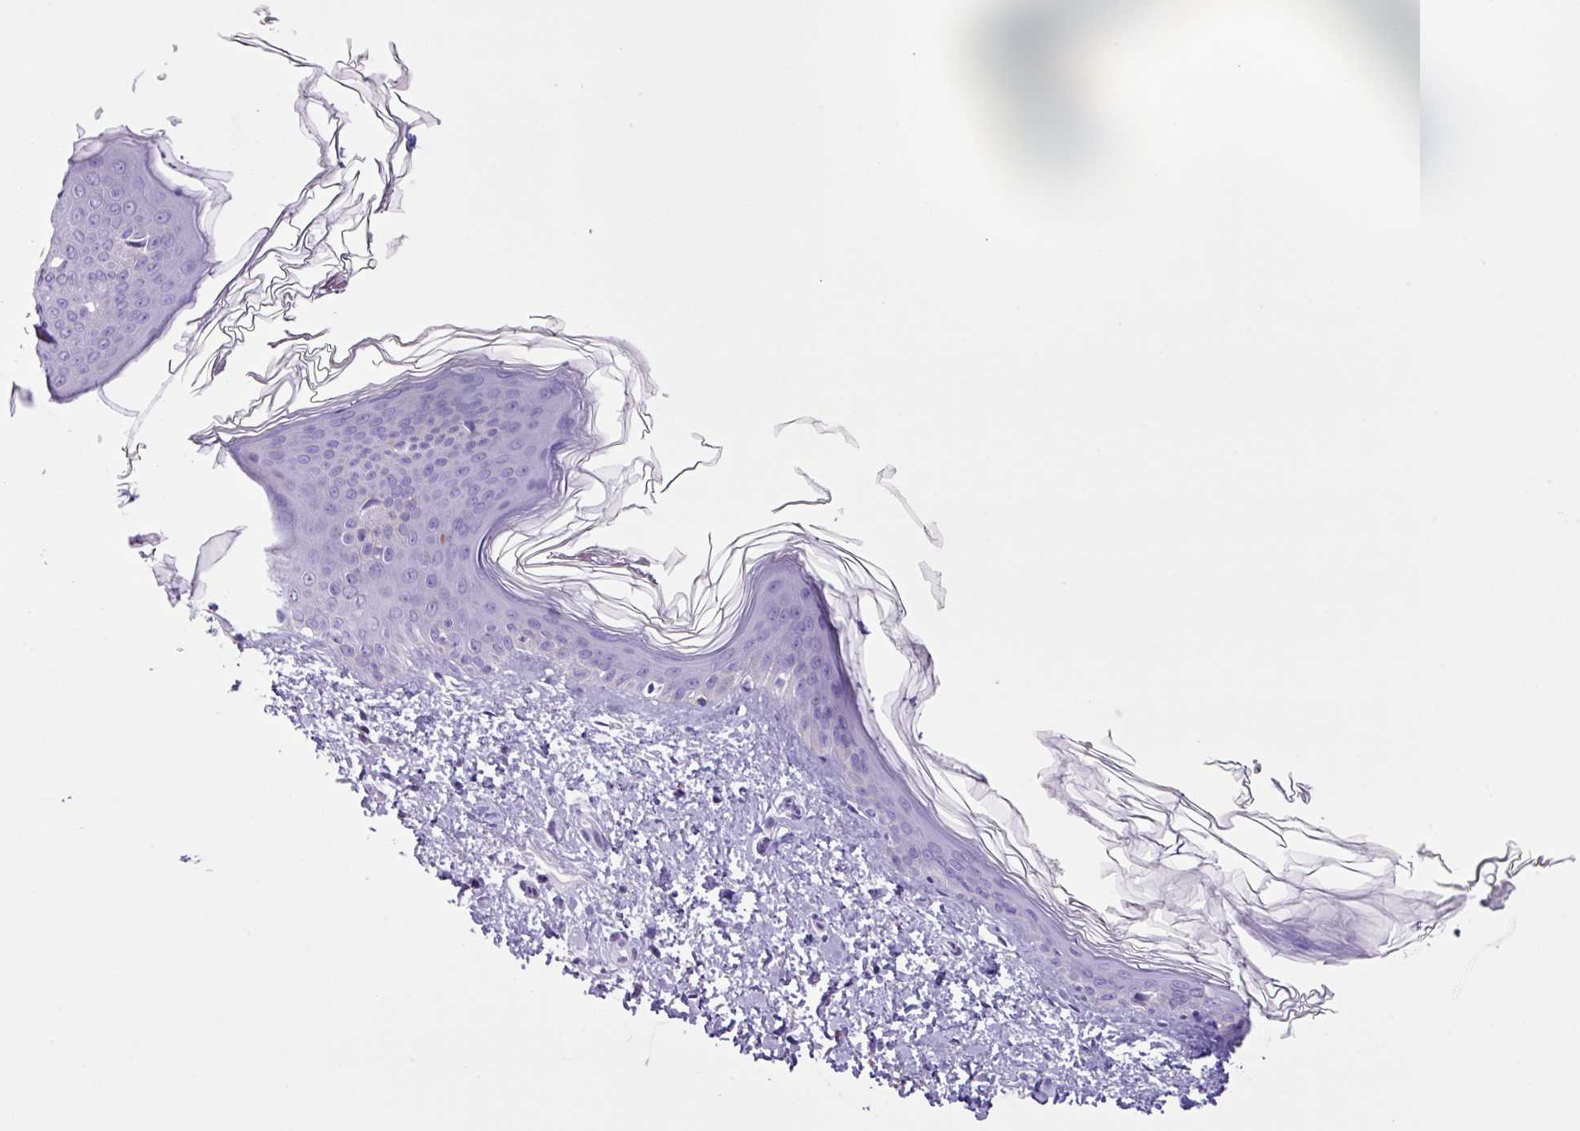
{"staining": {"intensity": "negative", "quantity": "none", "location": "none"}, "tissue": "skin", "cell_type": "Fibroblasts", "image_type": "normal", "snomed": [{"axis": "morphology", "description": "Normal tissue, NOS"}, {"axis": "topography", "description": "Skin"}], "caption": "This is a photomicrograph of immunohistochemistry staining of normal skin, which shows no positivity in fibroblasts. (Stains: DAB immunohistochemistry with hematoxylin counter stain, Microscopy: brightfield microscopy at high magnification).", "gene": "AGO3", "patient": {"sex": "female", "age": 41}}